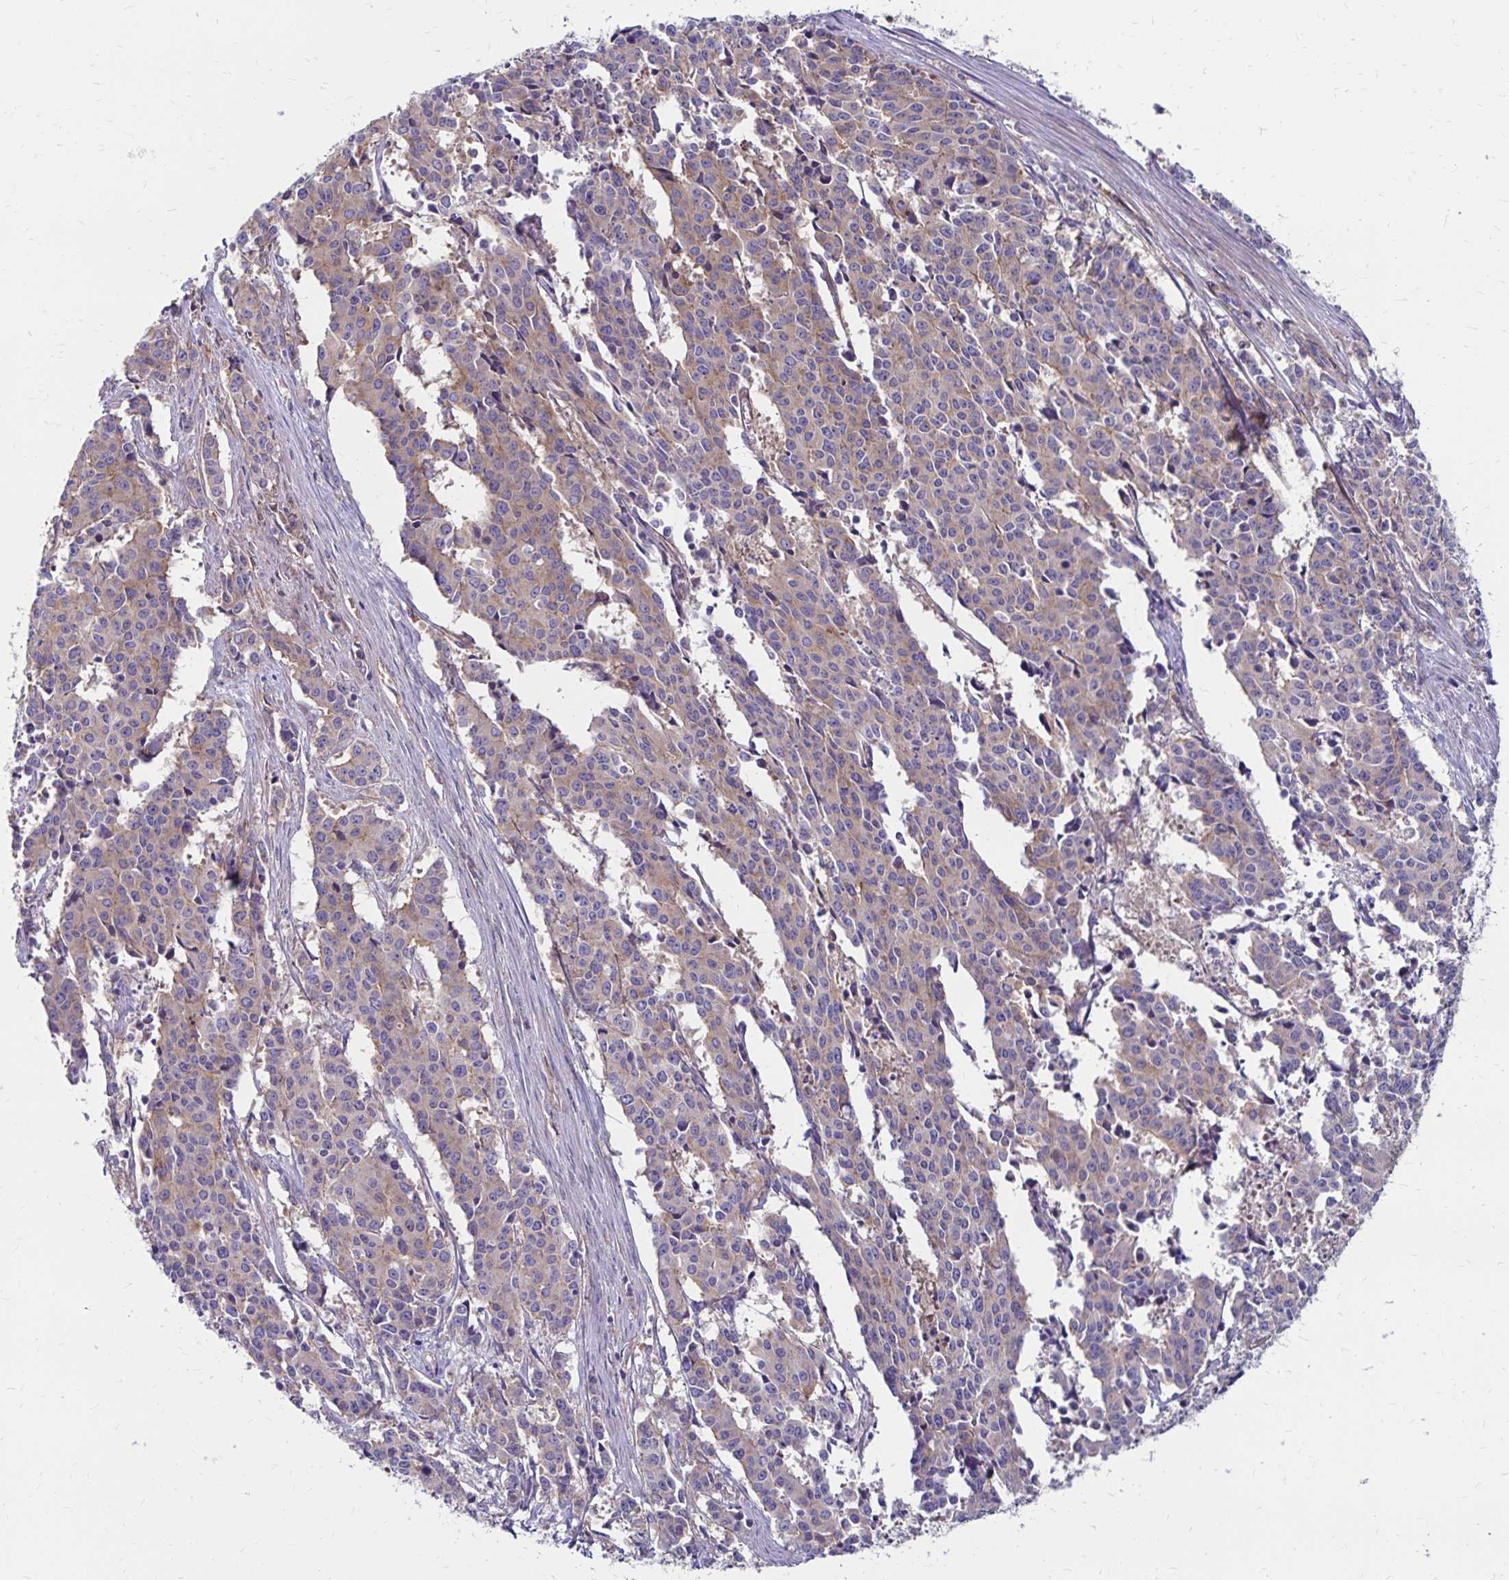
{"staining": {"intensity": "weak", "quantity": "25%-75%", "location": "cytoplasmic/membranous"}, "tissue": "cervical cancer", "cell_type": "Tumor cells", "image_type": "cancer", "snomed": [{"axis": "morphology", "description": "Squamous cell carcinoma, NOS"}, {"axis": "topography", "description": "Cervix"}], "caption": "The photomicrograph demonstrates immunohistochemical staining of squamous cell carcinoma (cervical). There is weak cytoplasmic/membranous expression is identified in approximately 25%-75% of tumor cells.", "gene": "TNS3", "patient": {"sex": "female", "age": 28}}